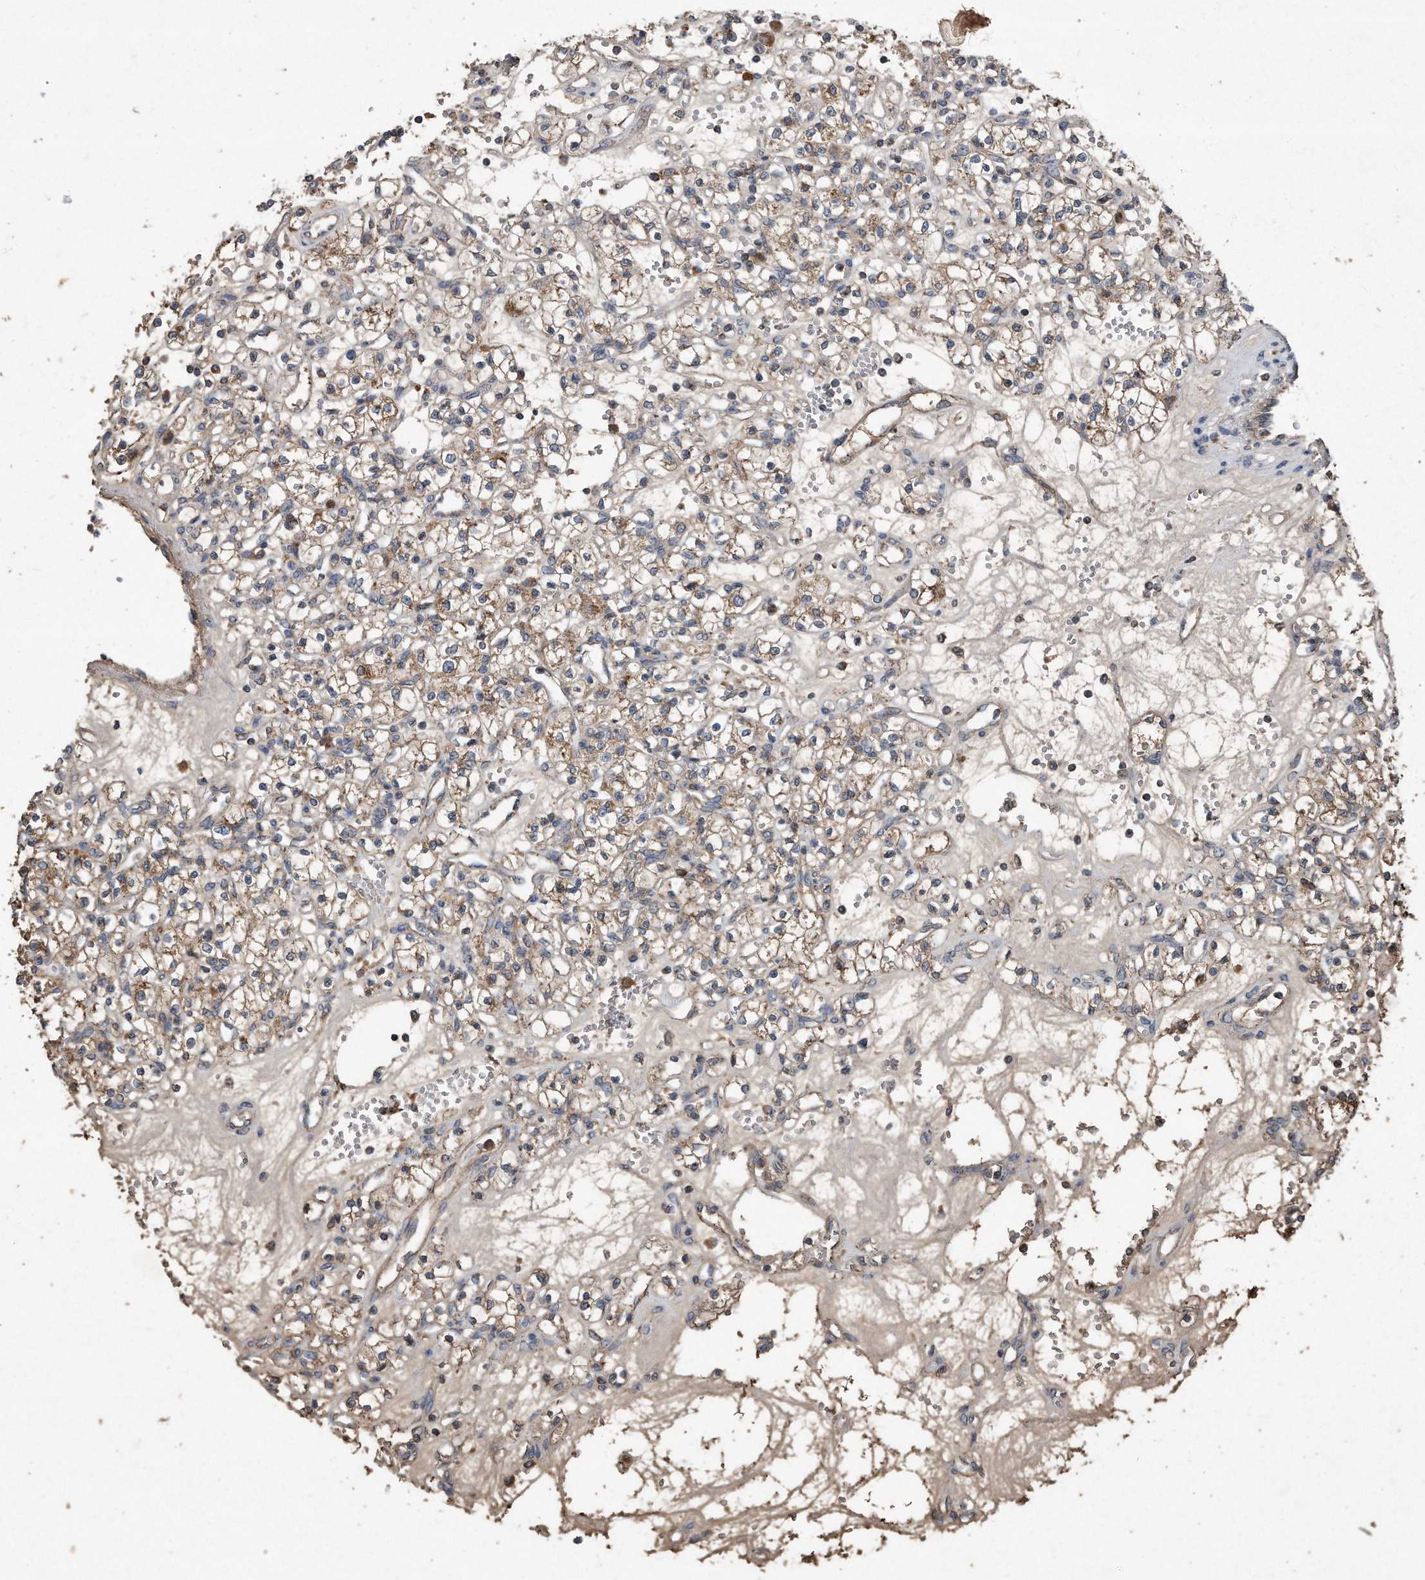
{"staining": {"intensity": "weak", "quantity": "<25%", "location": "cytoplasmic/membranous"}, "tissue": "renal cancer", "cell_type": "Tumor cells", "image_type": "cancer", "snomed": [{"axis": "morphology", "description": "Adenocarcinoma, NOS"}, {"axis": "topography", "description": "Kidney"}], "caption": "This micrograph is of renal cancer (adenocarcinoma) stained with immunohistochemistry to label a protein in brown with the nuclei are counter-stained blue. There is no positivity in tumor cells.", "gene": "SDHA", "patient": {"sex": "female", "age": 59}}